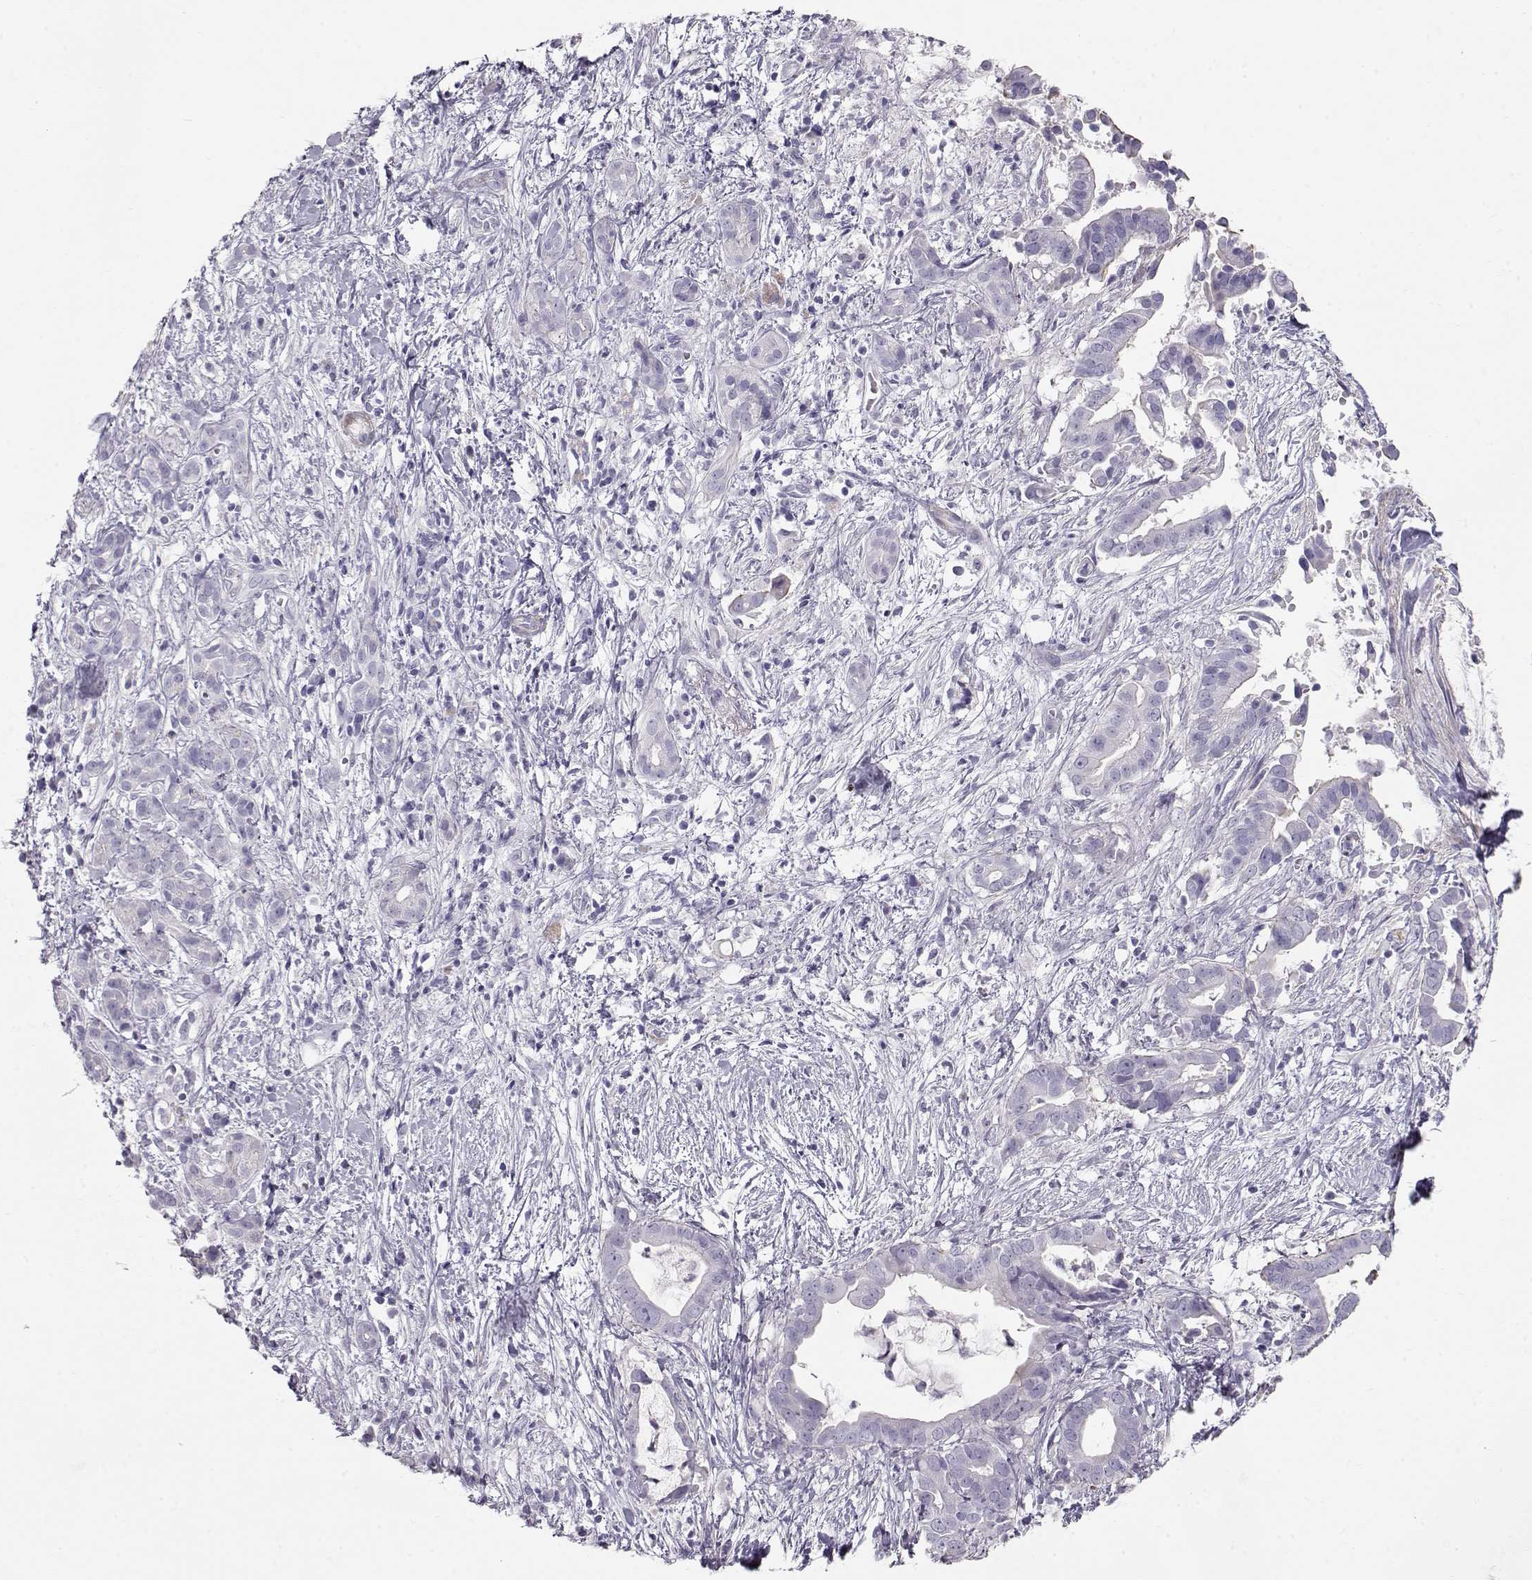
{"staining": {"intensity": "negative", "quantity": "none", "location": "none"}, "tissue": "pancreatic cancer", "cell_type": "Tumor cells", "image_type": "cancer", "snomed": [{"axis": "morphology", "description": "Adenocarcinoma, NOS"}, {"axis": "topography", "description": "Pancreas"}], "caption": "Protein analysis of pancreatic cancer (adenocarcinoma) shows no significant positivity in tumor cells. (Stains: DAB IHC with hematoxylin counter stain, Microscopy: brightfield microscopy at high magnification).", "gene": "SLITRK3", "patient": {"sex": "male", "age": 61}}